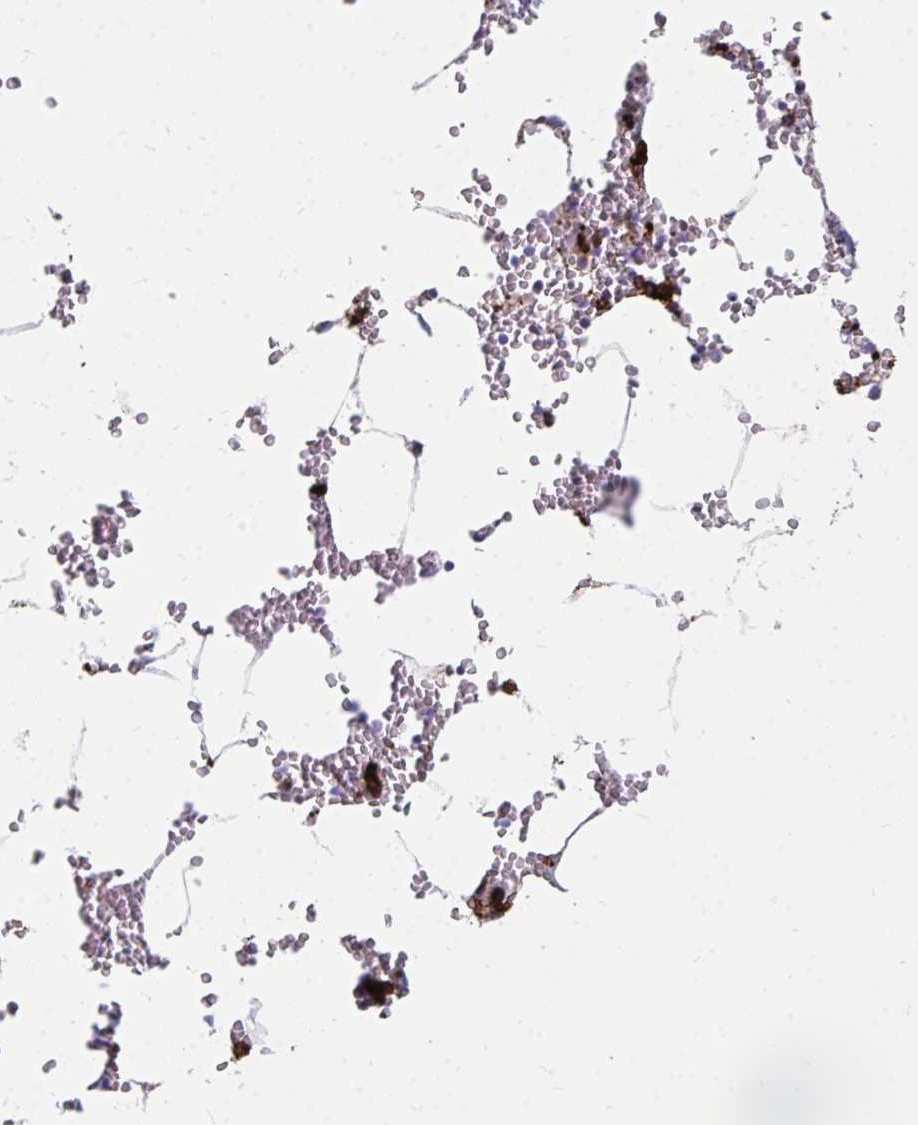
{"staining": {"intensity": "strong", "quantity": "<25%", "location": "cytoplasmic/membranous"}, "tissue": "bone marrow", "cell_type": "Hematopoietic cells", "image_type": "normal", "snomed": [{"axis": "morphology", "description": "Normal tissue, NOS"}, {"axis": "topography", "description": "Bone marrow"}], "caption": "Protein positivity by immunohistochemistry displays strong cytoplasmic/membranous staining in about <25% of hematopoietic cells in normal bone marrow.", "gene": "CD163", "patient": {"sex": "male", "age": 54}}